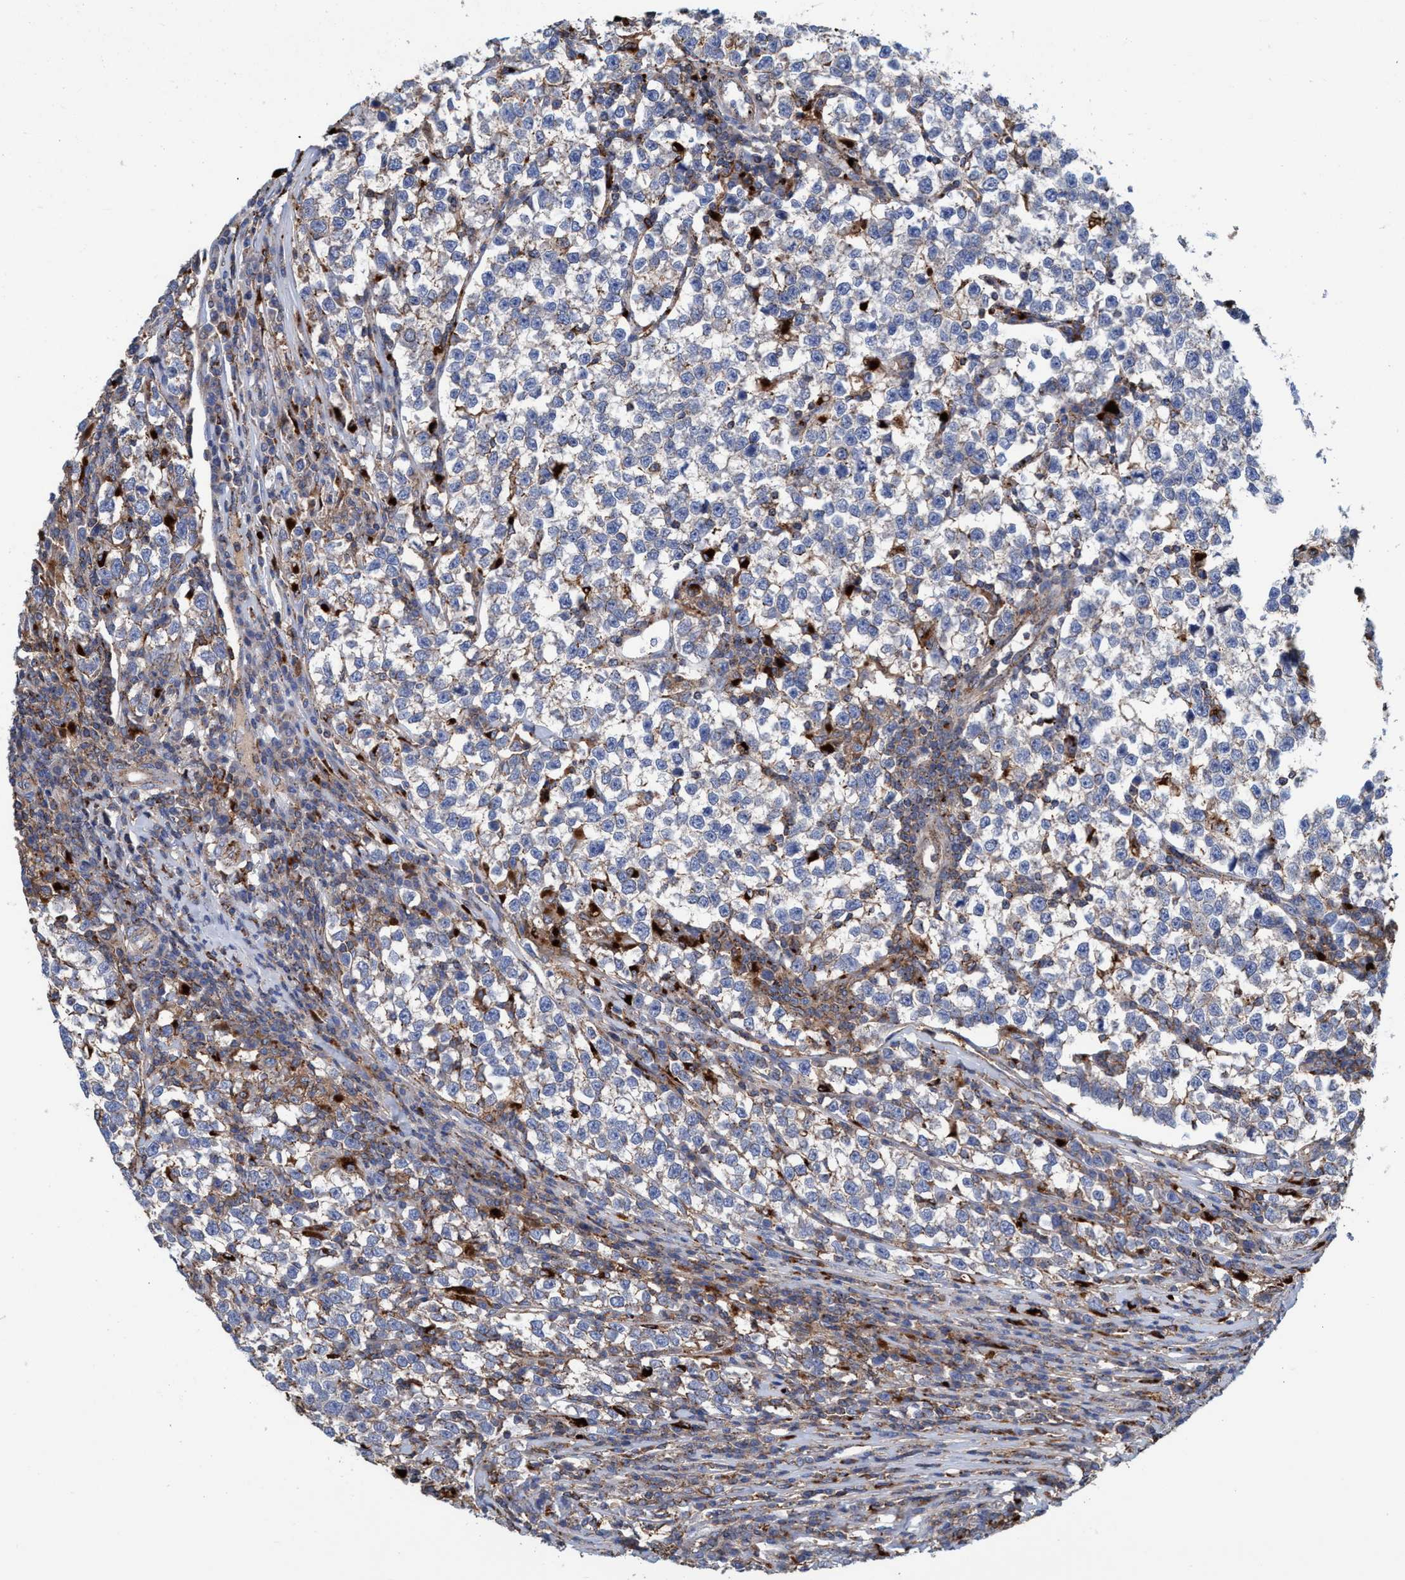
{"staining": {"intensity": "weak", "quantity": "25%-75%", "location": "cytoplasmic/membranous"}, "tissue": "testis cancer", "cell_type": "Tumor cells", "image_type": "cancer", "snomed": [{"axis": "morphology", "description": "Normal tissue, NOS"}, {"axis": "morphology", "description": "Seminoma, NOS"}, {"axis": "topography", "description": "Testis"}], "caption": "Seminoma (testis) stained for a protein demonstrates weak cytoplasmic/membranous positivity in tumor cells. Using DAB (3,3'-diaminobenzidine) (brown) and hematoxylin (blue) stains, captured at high magnification using brightfield microscopy.", "gene": "TRIM65", "patient": {"sex": "male", "age": 43}}